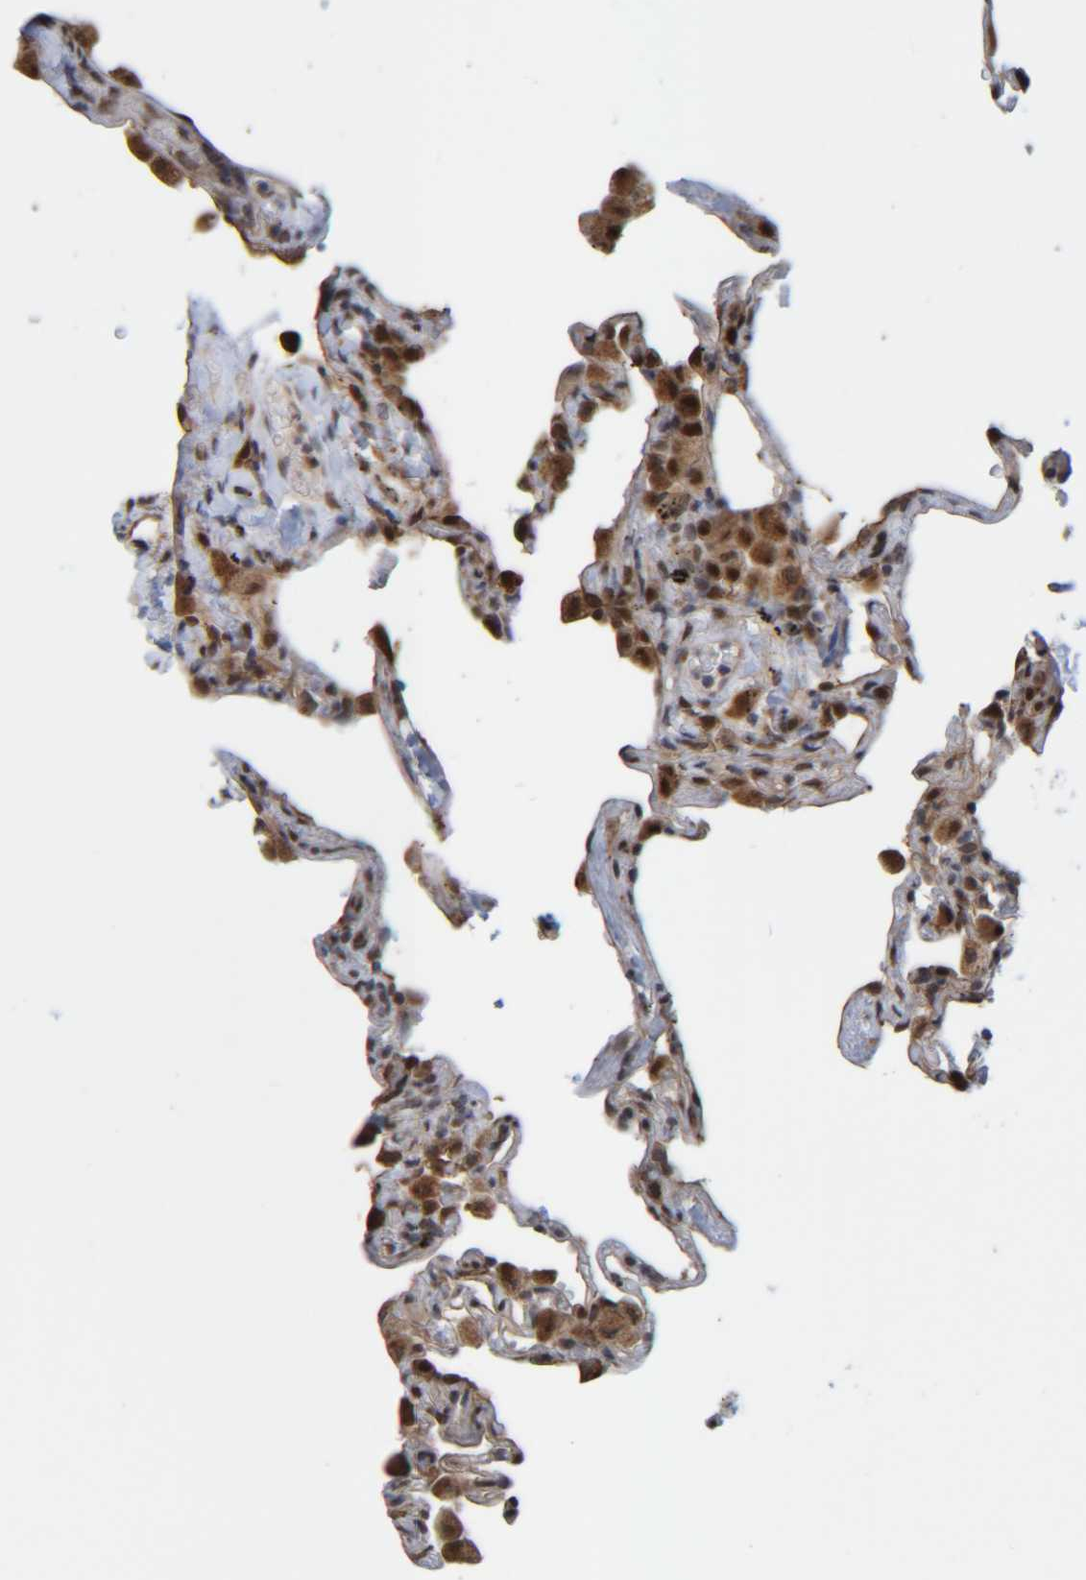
{"staining": {"intensity": "moderate", "quantity": "25%-75%", "location": "cytoplasmic/membranous,nuclear"}, "tissue": "lung", "cell_type": "Alveolar cells", "image_type": "normal", "snomed": [{"axis": "morphology", "description": "Normal tissue, NOS"}, {"axis": "topography", "description": "Lung"}], "caption": "A medium amount of moderate cytoplasmic/membranous,nuclear staining is seen in about 25%-75% of alveolar cells in benign lung. The staining was performed using DAB (3,3'-diaminobenzidine) to visualize the protein expression in brown, while the nuclei were stained in blue with hematoxylin (Magnification: 20x).", "gene": "CCDC57", "patient": {"sex": "male", "age": 59}}